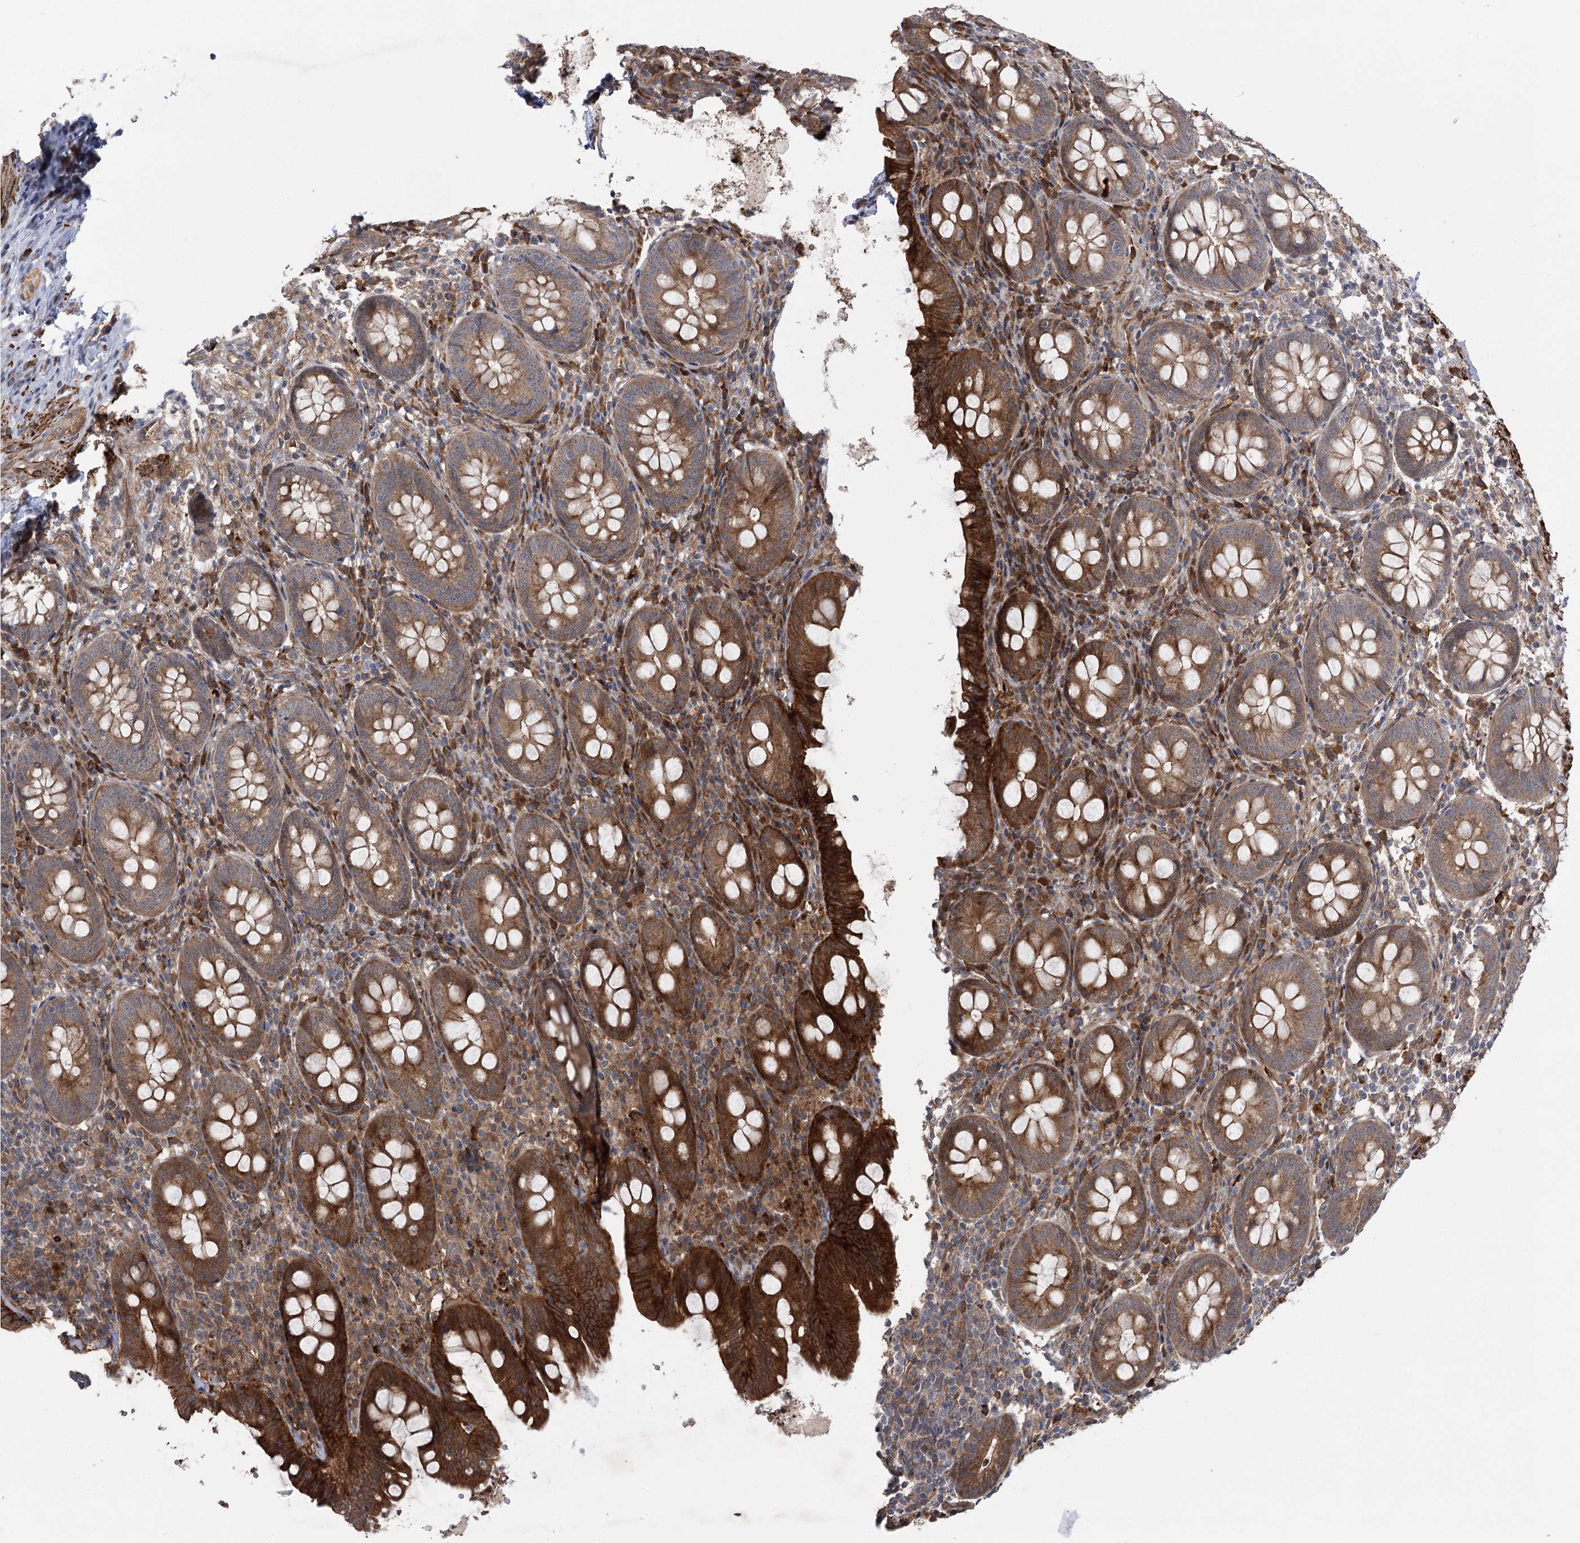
{"staining": {"intensity": "strong", "quantity": ">75%", "location": "cytoplasmic/membranous"}, "tissue": "appendix", "cell_type": "Glandular cells", "image_type": "normal", "snomed": [{"axis": "morphology", "description": "Normal tissue, NOS"}, {"axis": "topography", "description": "Appendix"}], "caption": "Protein analysis of normal appendix shows strong cytoplasmic/membranous positivity in approximately >75% of glandular cells. The staining was performed using DAB (3,3'-diaminobenzidine), with brown indicating positive protein expression. Nuclei are stained blue with hematoxylin.", "gene": "KCNN2", "patient": {"sex": "female", "age": 54}}